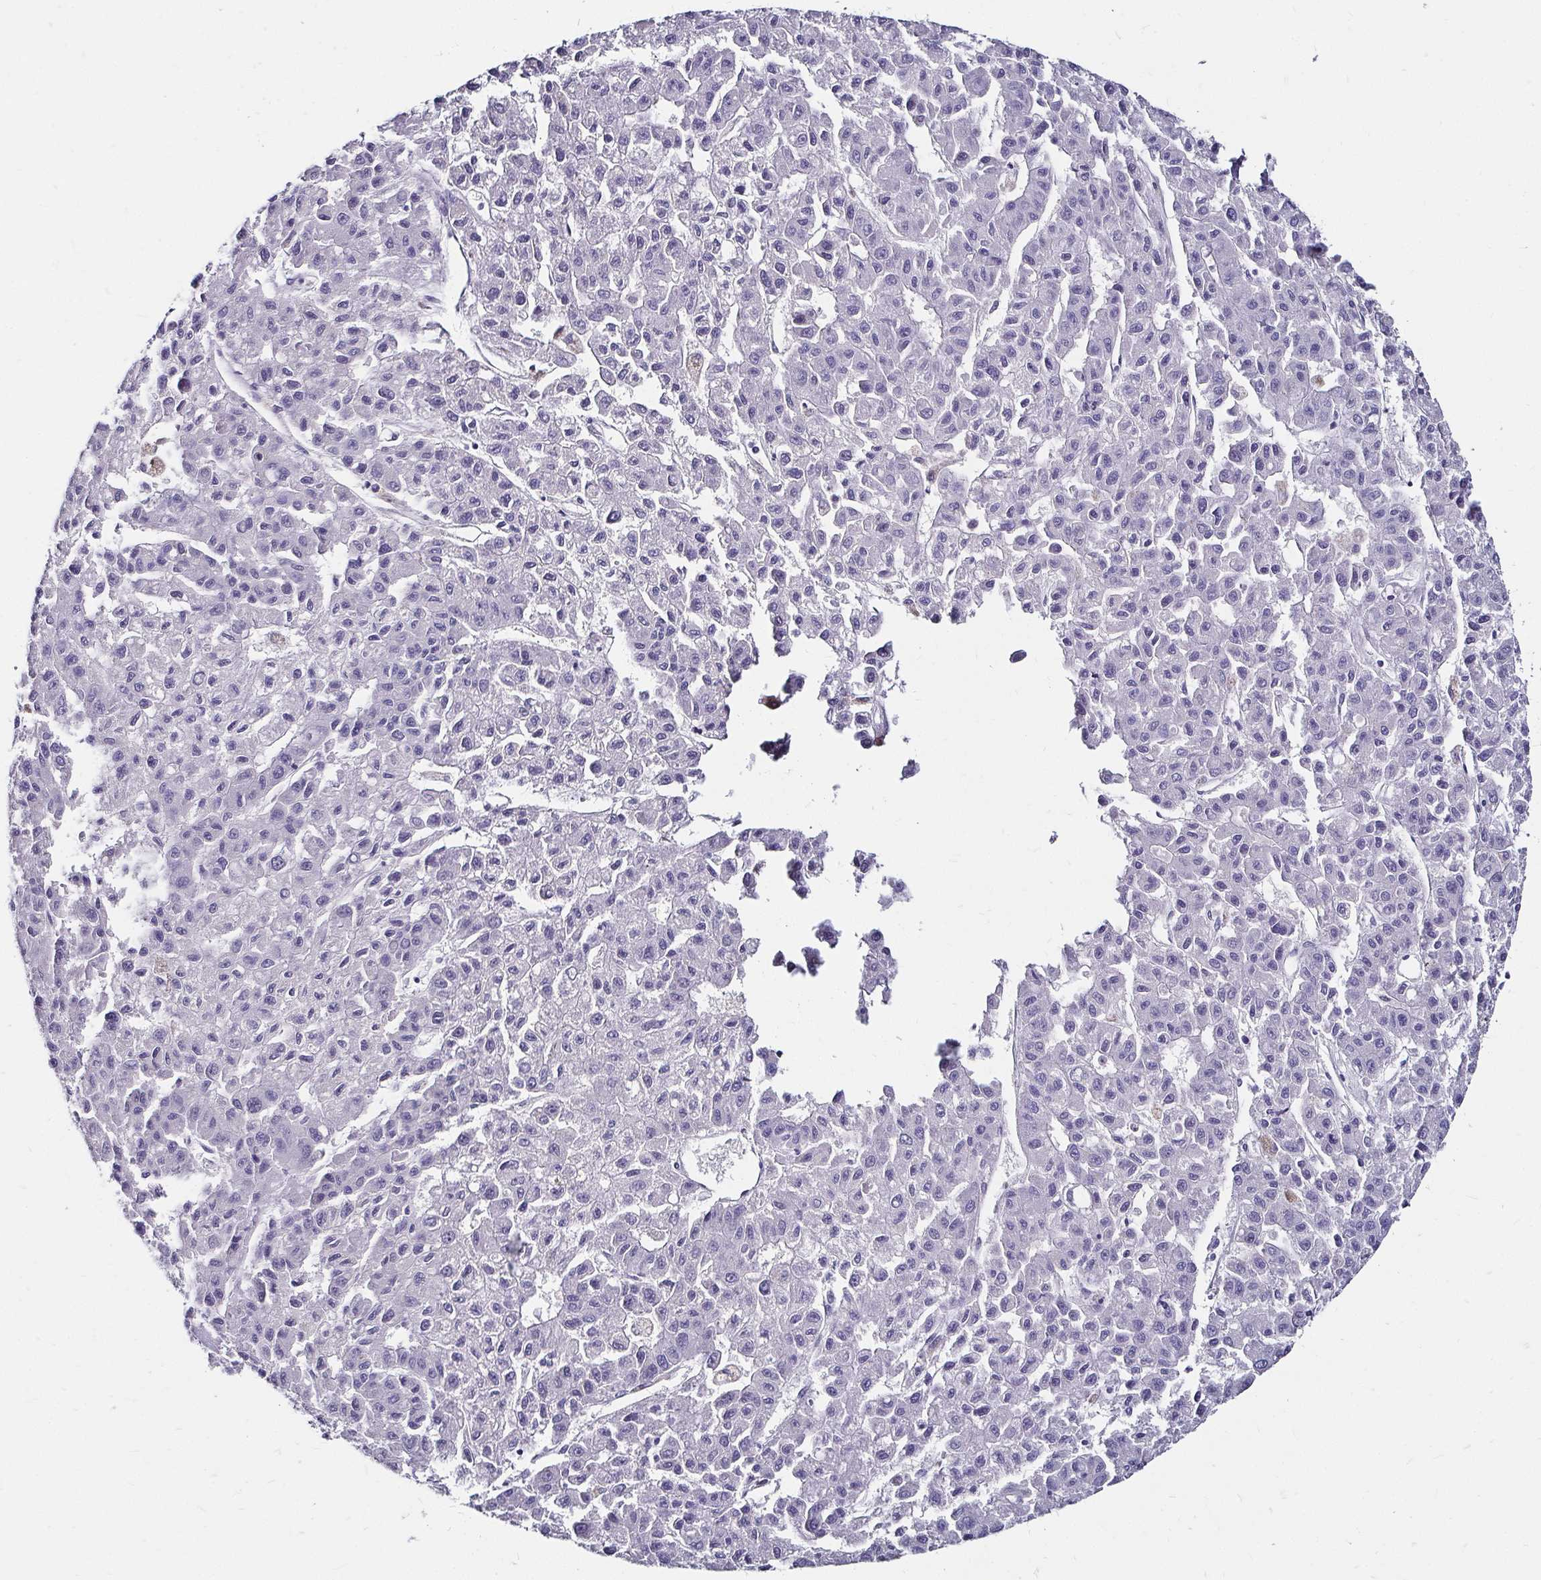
{"staining": {"intensity": "negative", "quantity": "none", "location": "none"}, "tissue": "liver cancer", "cell_type": "Tumor cells", "image_type": "cancer", "snomed": [{"axis": "morphology", "description": "Carcinoma, Hepatocellular, NOS"}, {"axis": "topography", "description": "Liver"}], "caption": "There is no significant expression in tumor cells of hepatocellular carcinoma (liver).", "gene": "SCG3", "patient": {"sex": "male", "age": 70}}